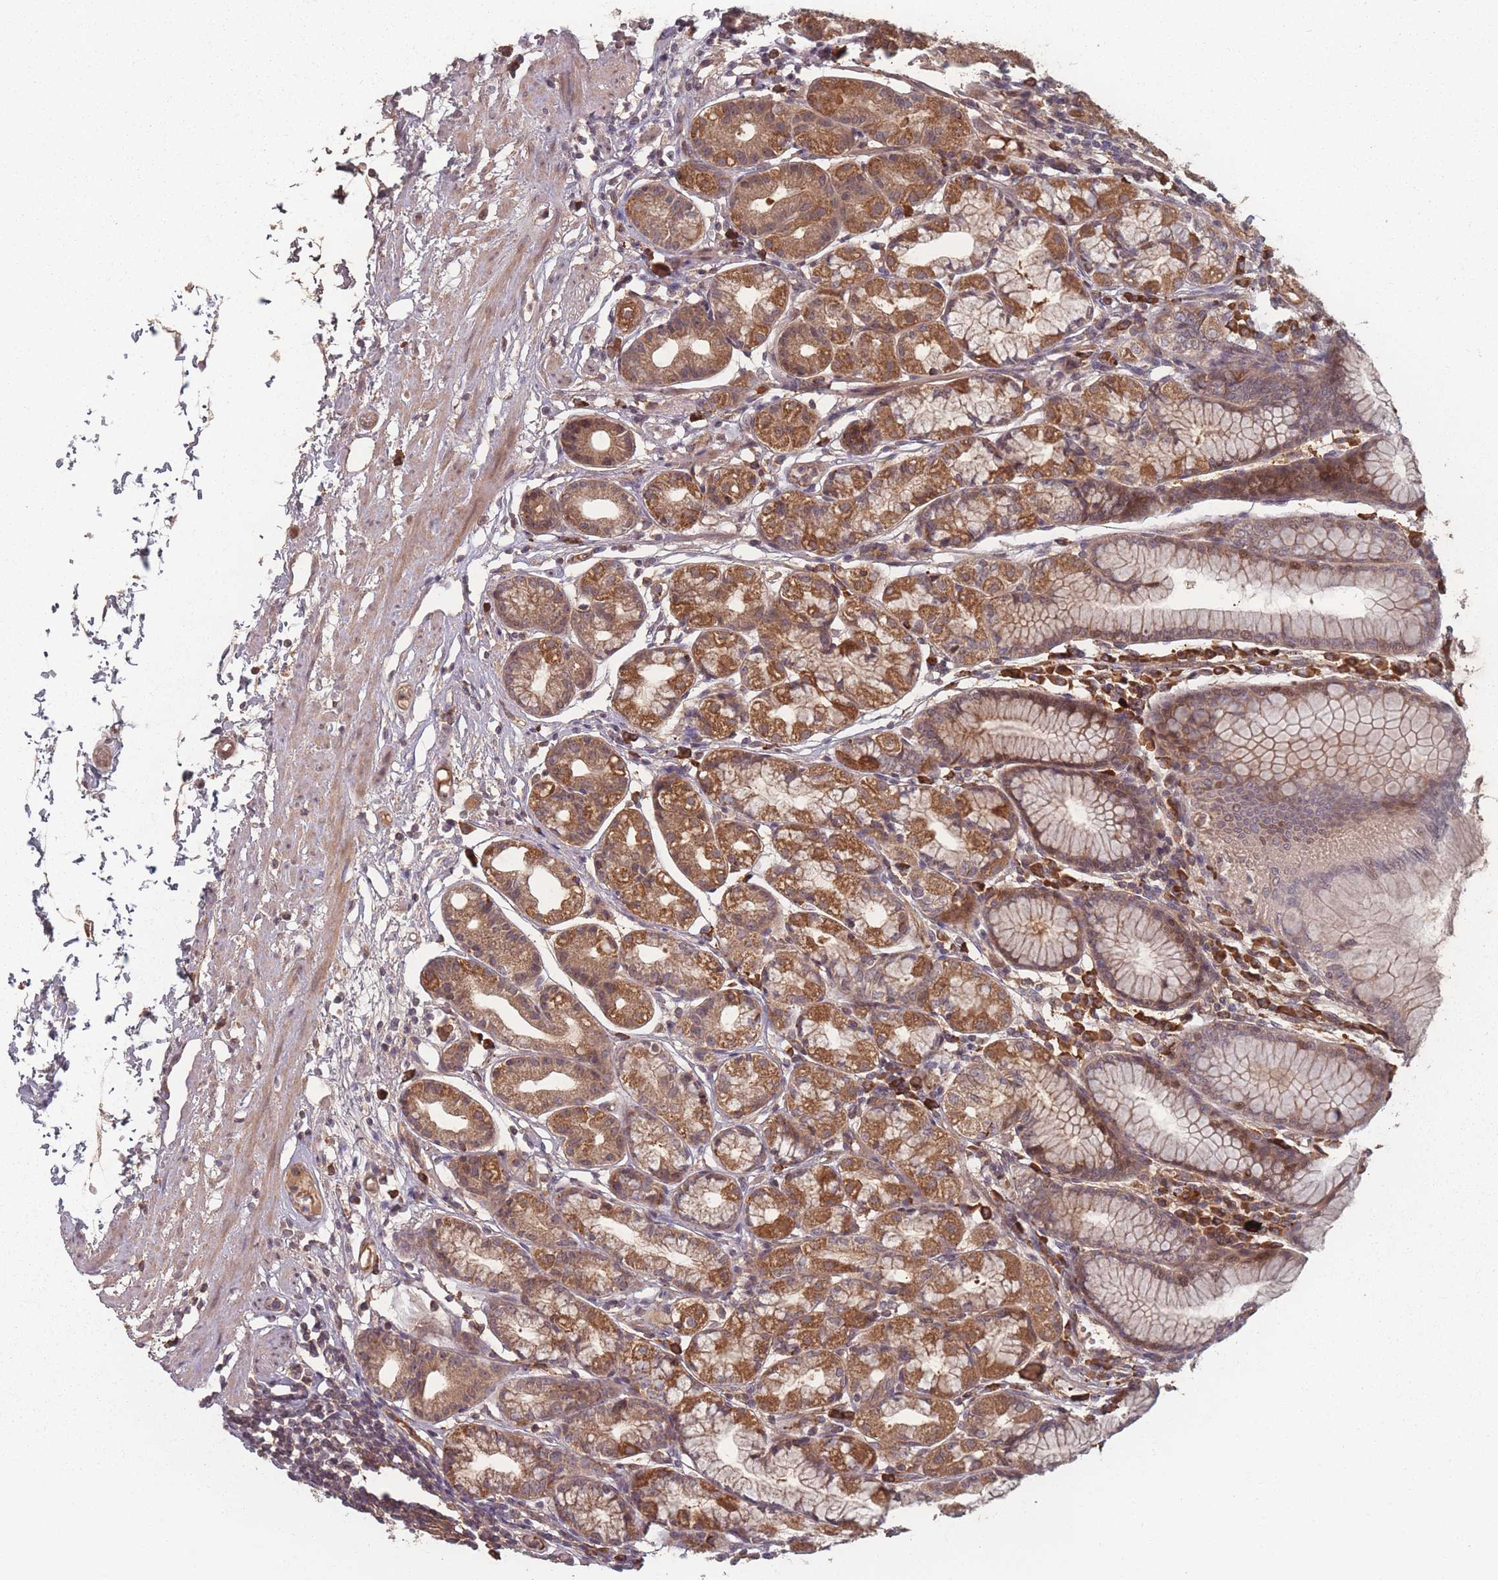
{"staining": {"intensity": "moderate", "quantity": ">75%", "location": "cytoplasmic/membranous,nuclear"}, "tissue": "stomach", "cell_type": "Glandular cells", "image_type": "normal", "snomed": [{"axis": "morphology", "description": "Normal tissue, NOS"}, {"axis": "topography", "description": "Stomach"}], "caption": "Immunohistochemistry (IHC) micrograph of normal stomach stained for a protein (brown), which exhibits medium levels of moderate cytoplasmic/membranous,nuclear expression in about >75% of glandular cells.", "gene": "HAGH", "patient": {"sex": "female", "age": 57}}